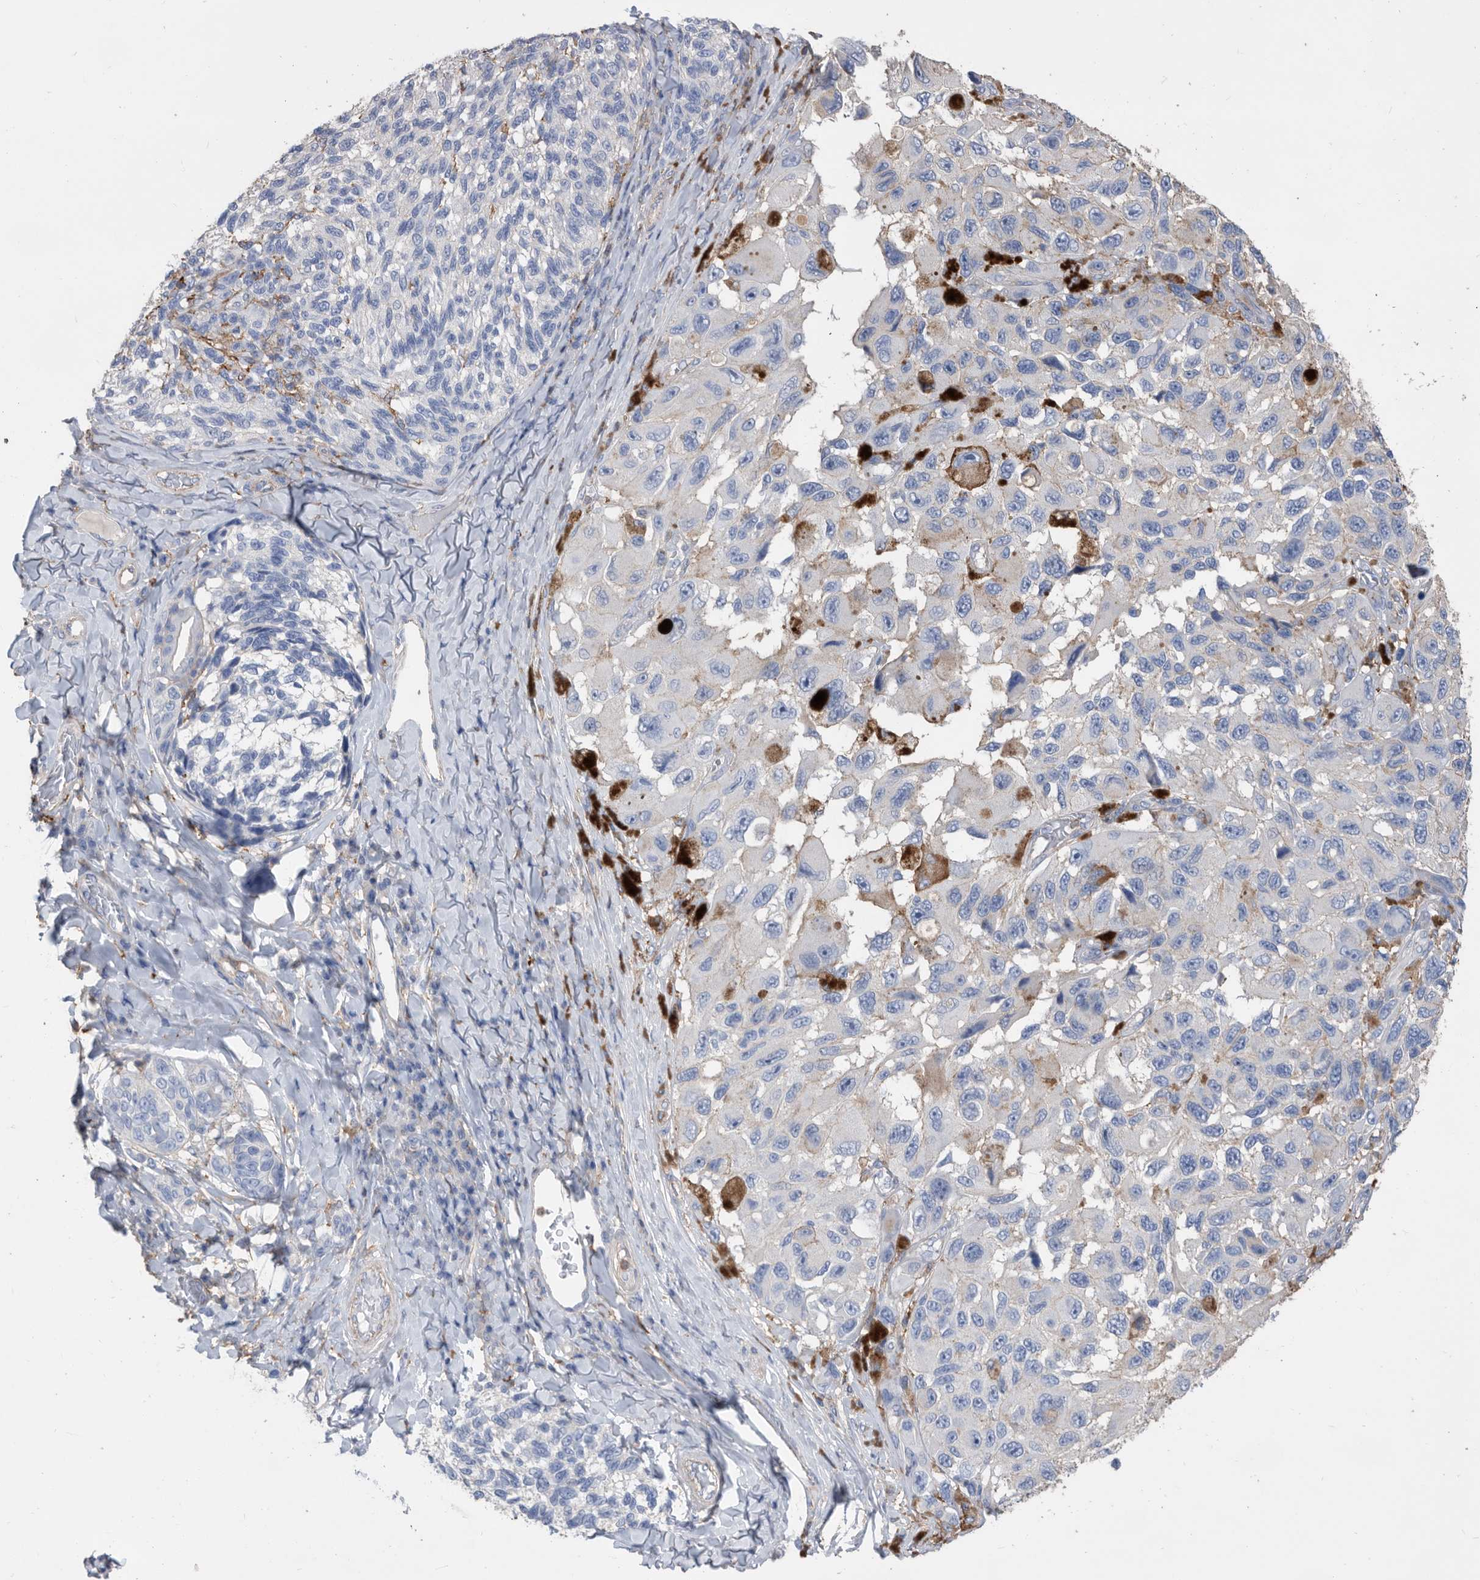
{"staining": {"intensity": "negative", "quantity": "none", "location": "none"}, "tissue": "melanoma", "cell_type": "Tumor cells", "image_type": "cancer", "snomed": [{"axis": "morphology", "description": "Malignant melanoma, NOS"}, {"axis": "topography", "description": "Skin"}], "caption": "Immunohistochemistry micrograph of melanoma stained for a protein (brown), which reveals no positivity in tumor cells.", "gene": "MS4A4A", "patient": {"sex": "female", "age": 73}}